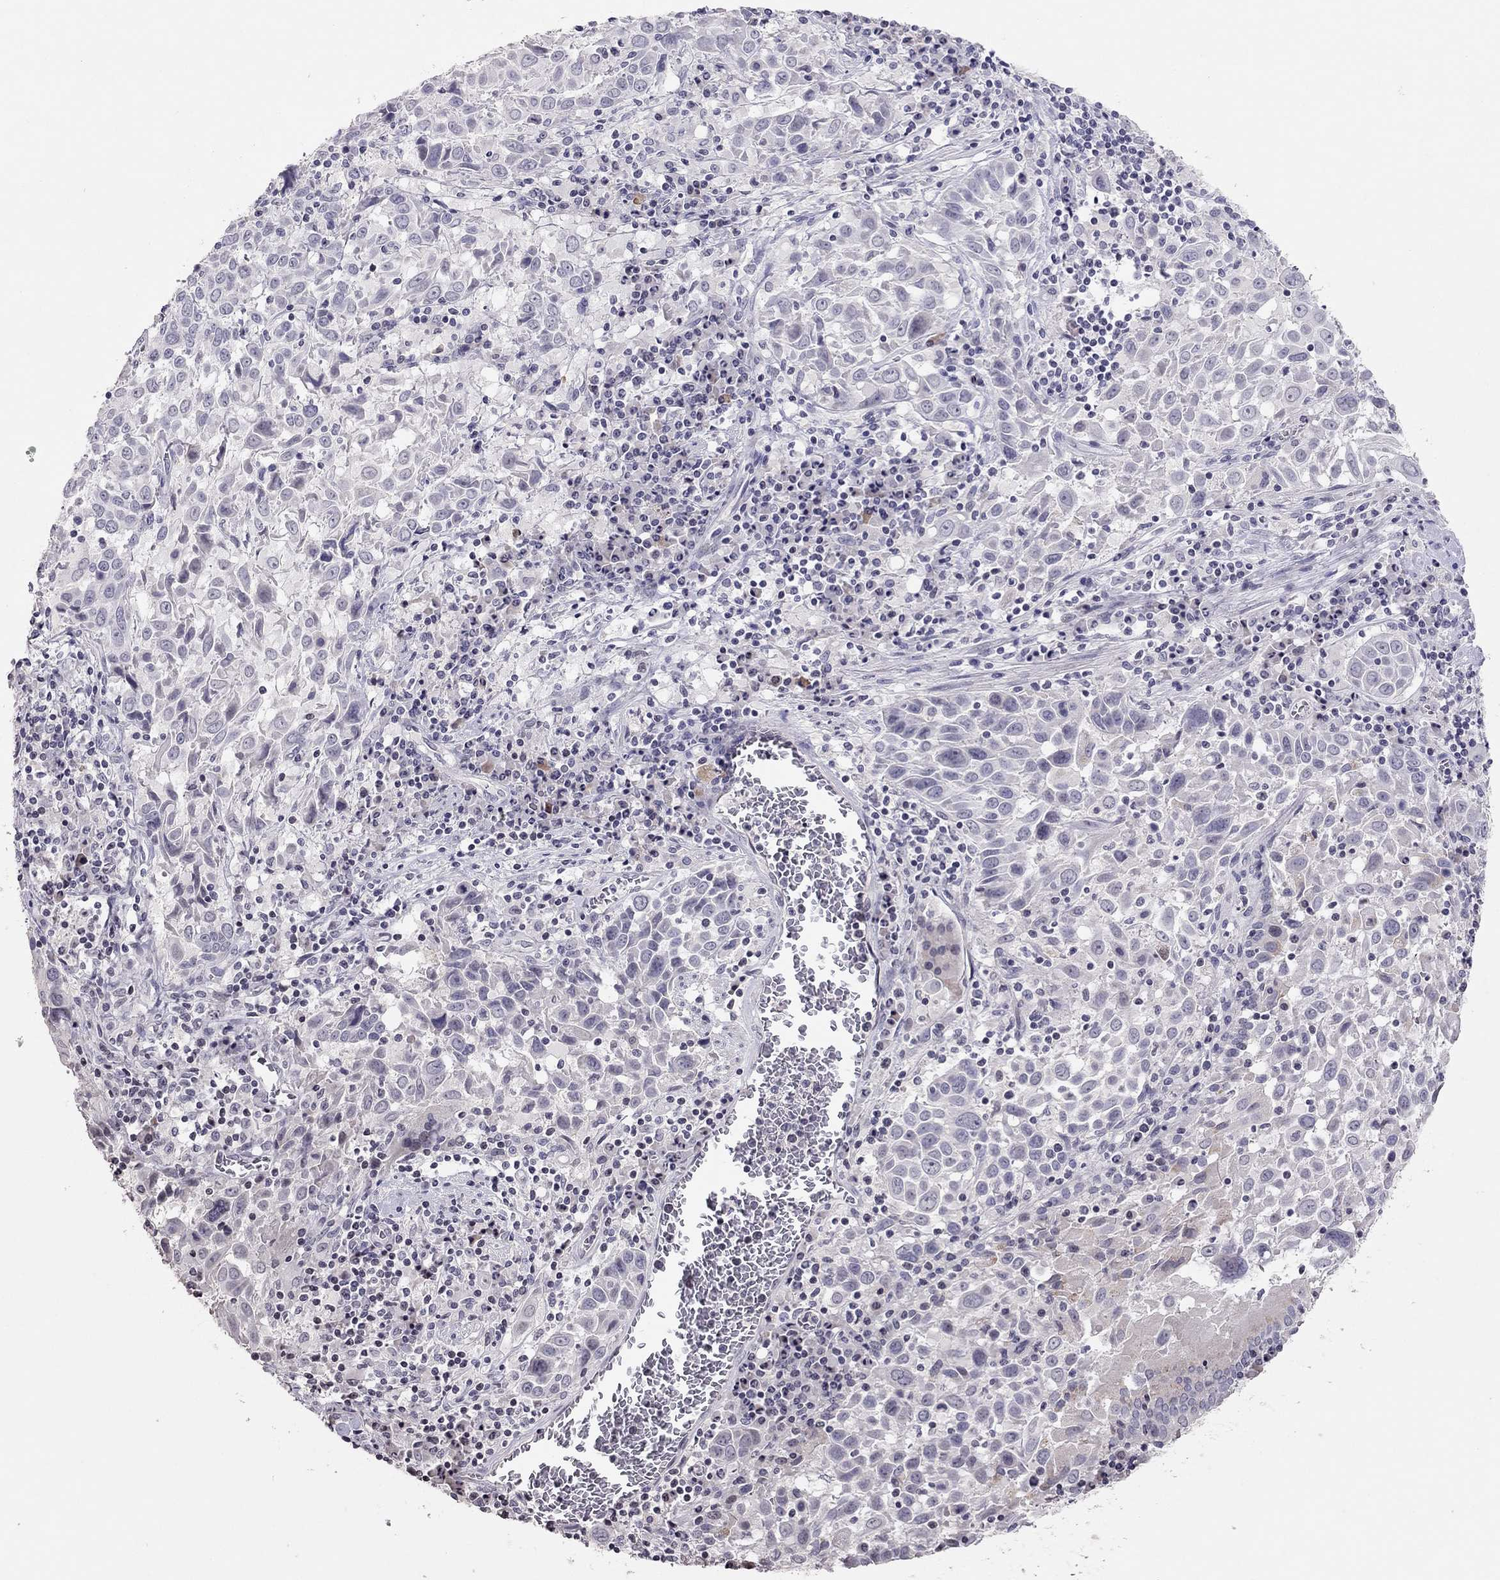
{"staining": {"intensity": "negative", "quantity": "none", "location": "none"}, "tissue": "lung cancer", "cell_type": "Tumor cells", "image_type": "cancer", "snomed": [{"axis": "morphology", "description": "Squamous cell carcinoma, NOS"}, {"axis": "topography", "description": "Lung"}], "caption": "Immunohistochemistry (IHC) of human lung cancer displays no positivity in tumor cells.", "gene": "TSHB", "patient": {"sex": "male", "age": 57}}